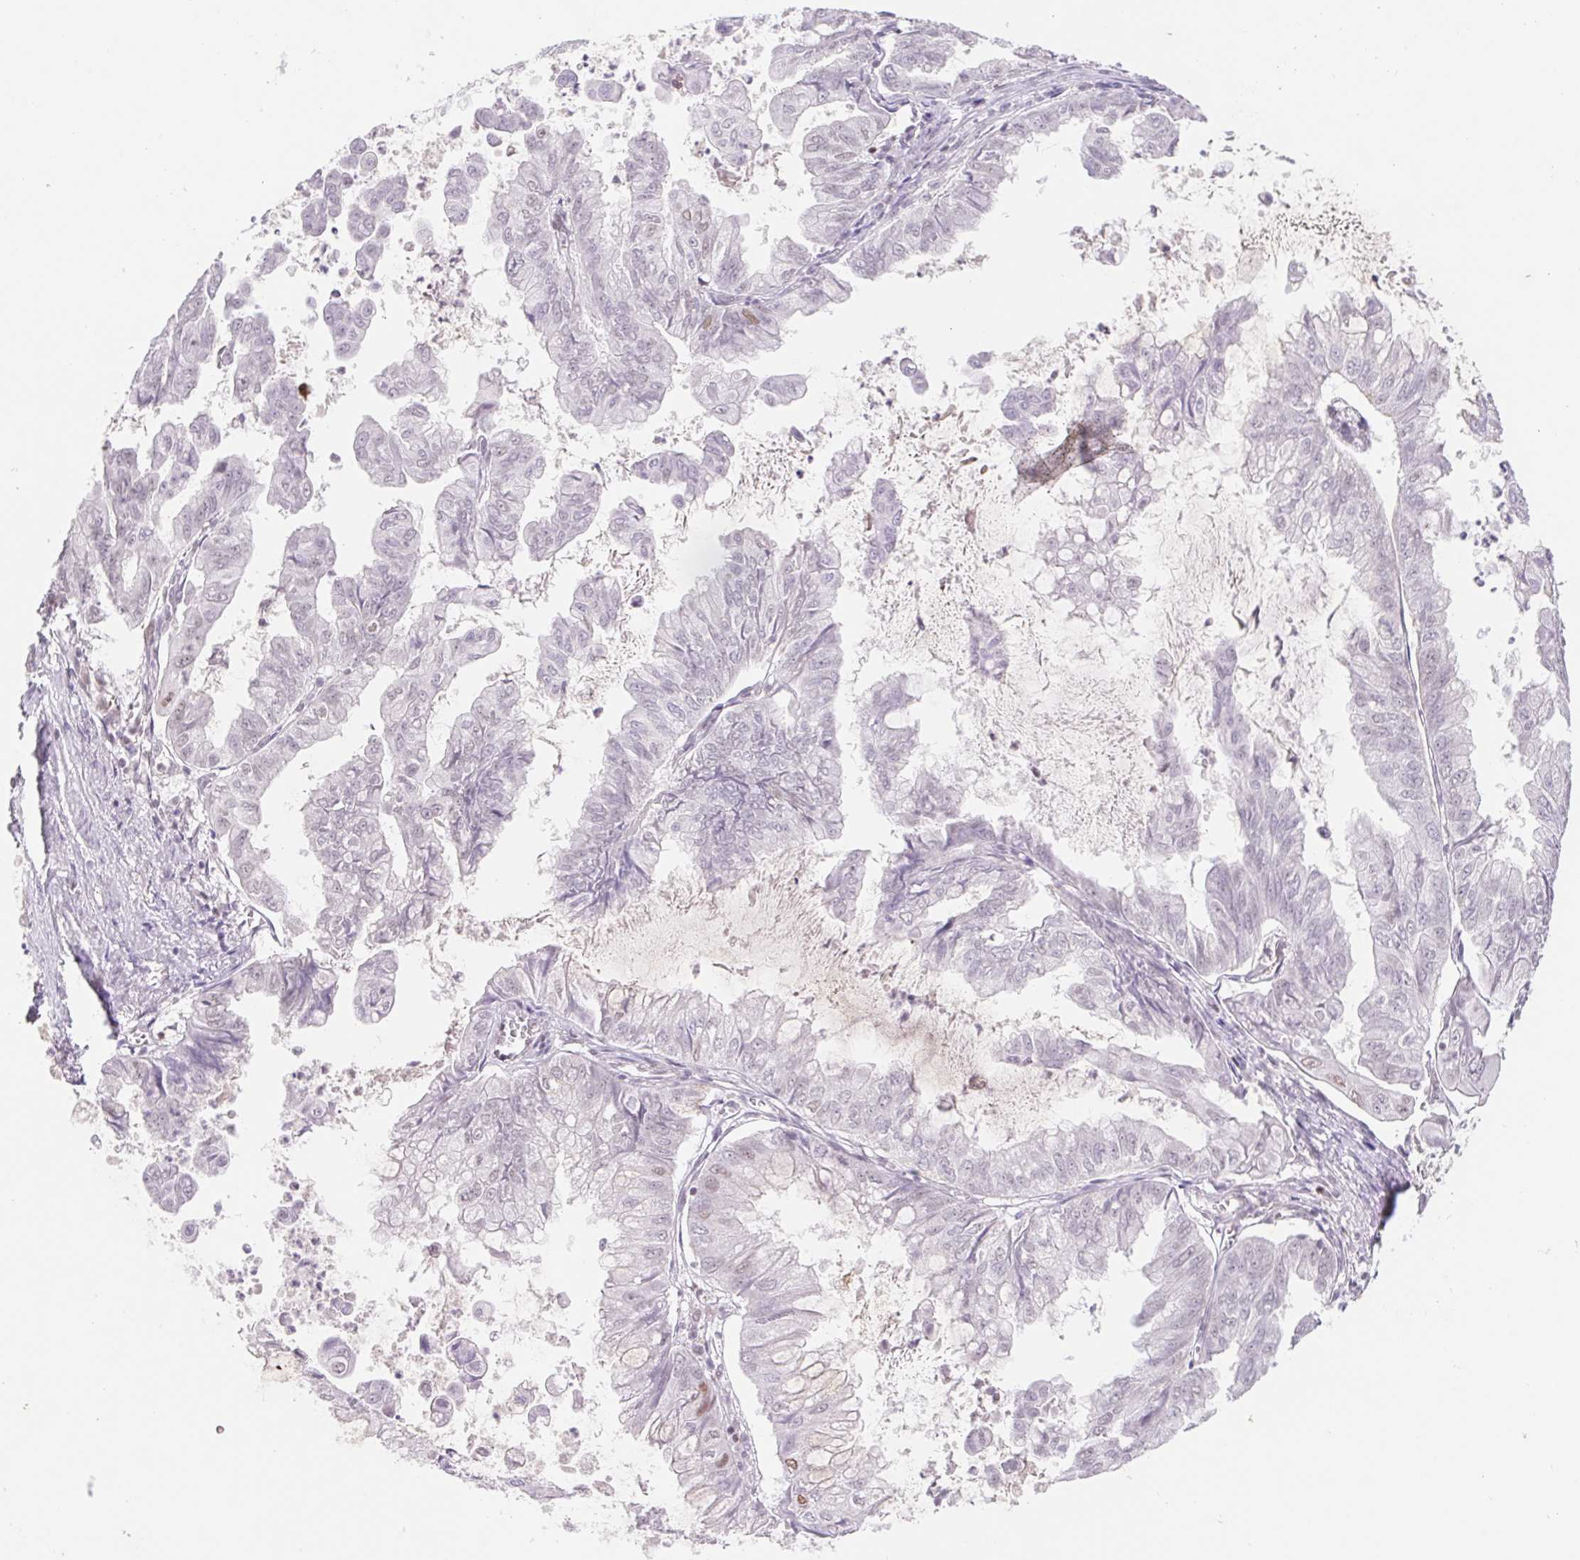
{"staining": {"intensity": "negative", "quantity": "none", "location": "none"}, "tissue": "stomach cancer", "cell_type": "Tumor cells", "image_type": "cancer", "snomed": [{"axis": "morphology", "description": "Adenocarcinoma, NOS"}, {"axis": "topography", "description": "Stomach, upper"}], "caption": "Human stomach cancer stained for a protein using IHC demonstrates no expression in tumor cells.", "gene": "TRERF1", "patient": {"sex": "male", "age": 80}}